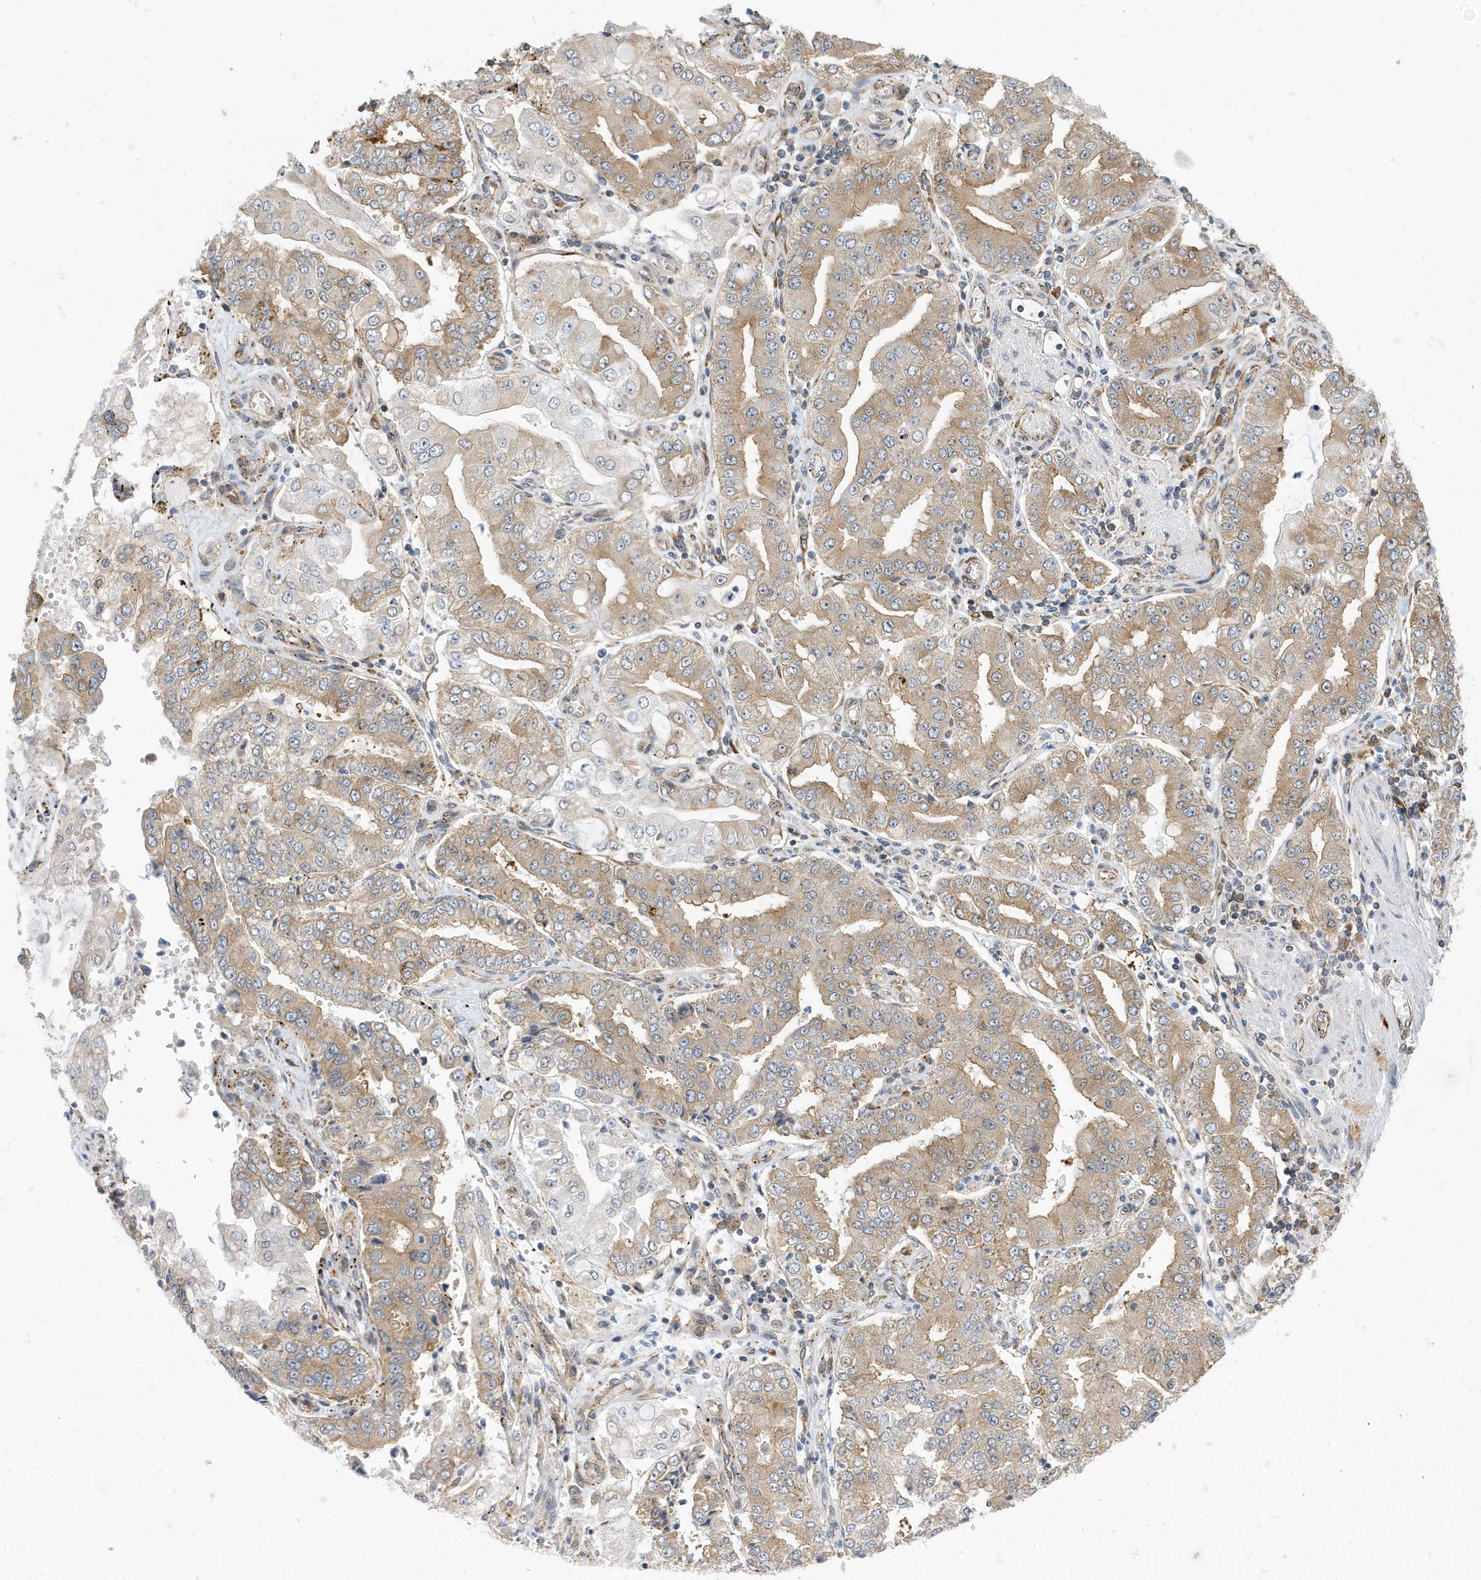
{"staining": {"intensity": "moderate", "quantity": ">75%", "location": "cytoplasmic/membranous"}, "tissue": "stomach cancer", "cell_type": "Tumor cells", "image_type": "cancer", "snomed": [{"axis": "morphology", "description": "Adenocarcinoma, NOS"}, {"axis": "topography", "description": "Stomach"}], "caption": "Immunohistochemistry micrograph of neoplastic tissue: stomach adenocarcinoma stained using immunohistochemistry demonstrates medium levels of moderate protein expression localized specifically in the cytoplasmic/membranous of tumor cells, appearing as a cytoplasmic/membranous brown color.", "gene": "ZNF507", "patient": {"sex": "male", "age": 76}}